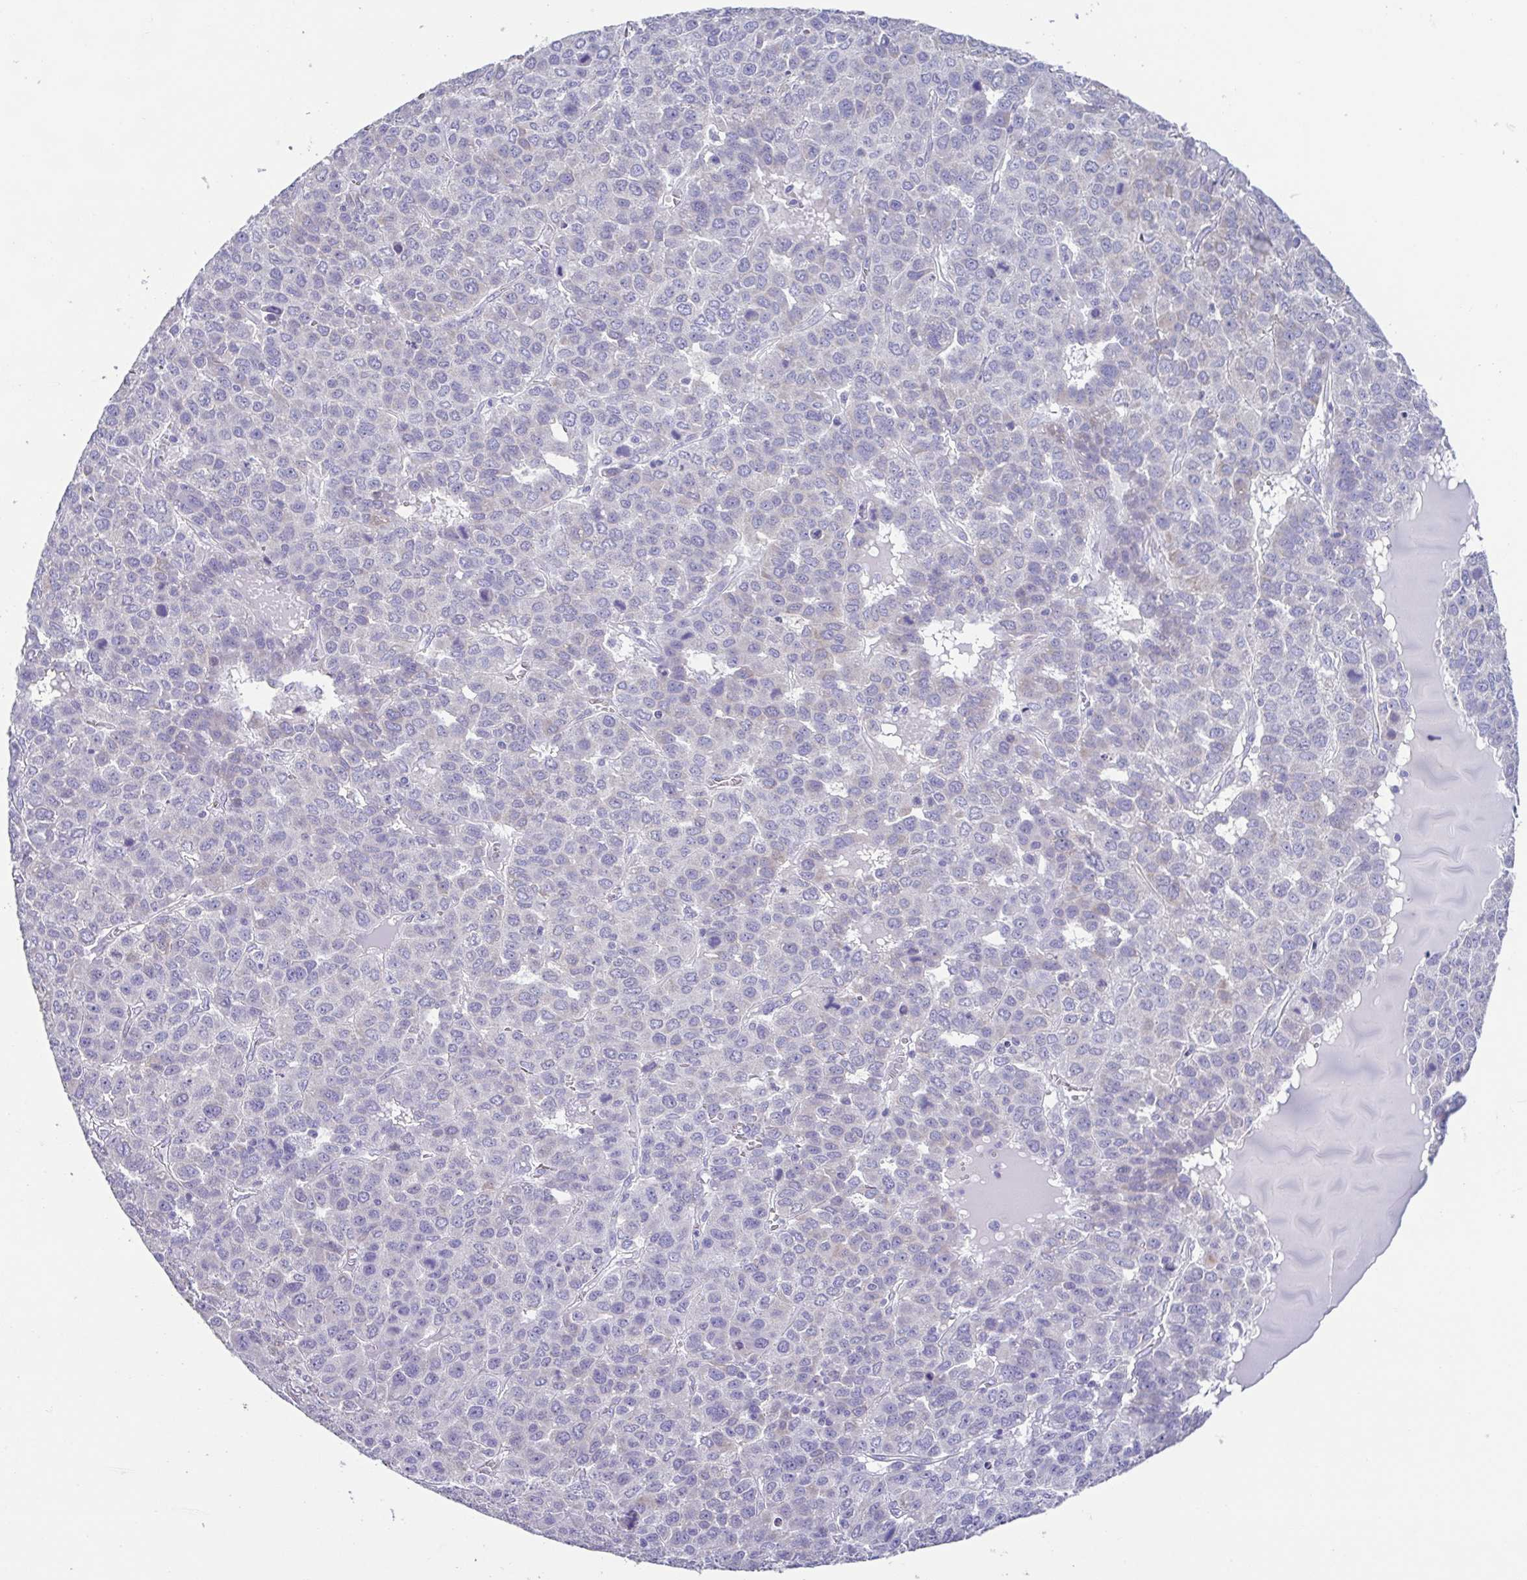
{"staining": {"intensity": "negative", "quantity": "none", "location": "none"}, "tissue": "liver cancer", "cell_type": "Tumor cells", "image_type": "cancer", "snomed": [{"axis": "morphology", "description": "Carcinoma, Hepatocellular, NOS"}, {"axis": "topography", "description": "Liver"}], "caption": "High magnification brightfield microscopy of liver cancer stained with DAB (brown) and counterstained with hematoxylin (blue): tumor cells show no significant staining. (DAB IHC with hematoxylin counter stain).", "gene": "RDH11", "patient": {"sex": "male", "age": 69}}